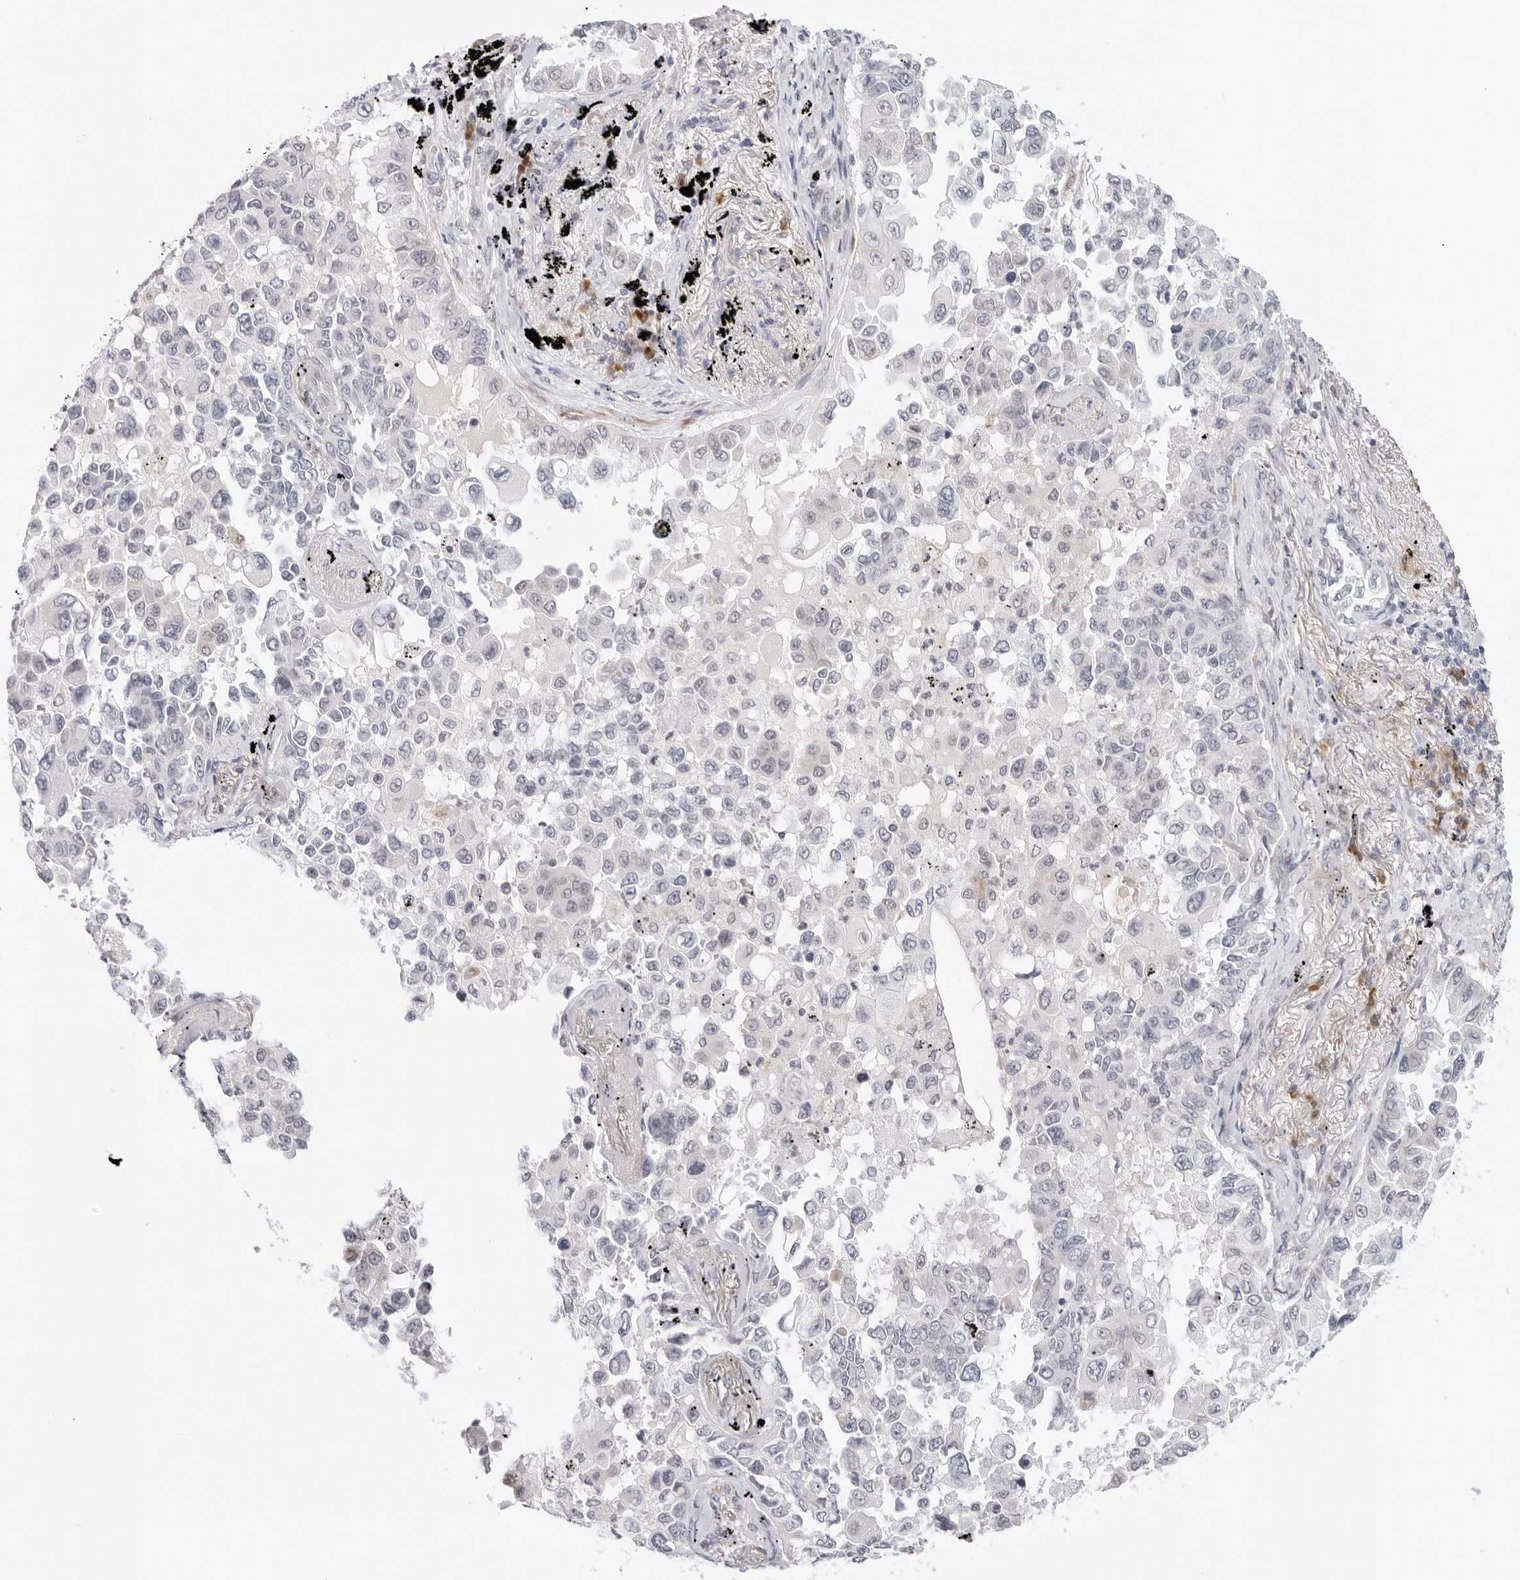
{"staining": {"intensity": "negative", "quantity": "none", "location": "none"}, "tissue": "lung cancer", "cell_type": "Tumor cells", "image_type": "cancer", "snomed": [{"axis": "morphology", "description": "Adenocarcinoma, NOS"}, {"axis": "topography", "description": "Lung"}], "caption": "The immunohistochemistry image has no significant staining in tumor cells of lung cancer (adenocarcinoma) tissue.", "gene": "EDN2", "patient": {"sex": "female", "age": 67}}